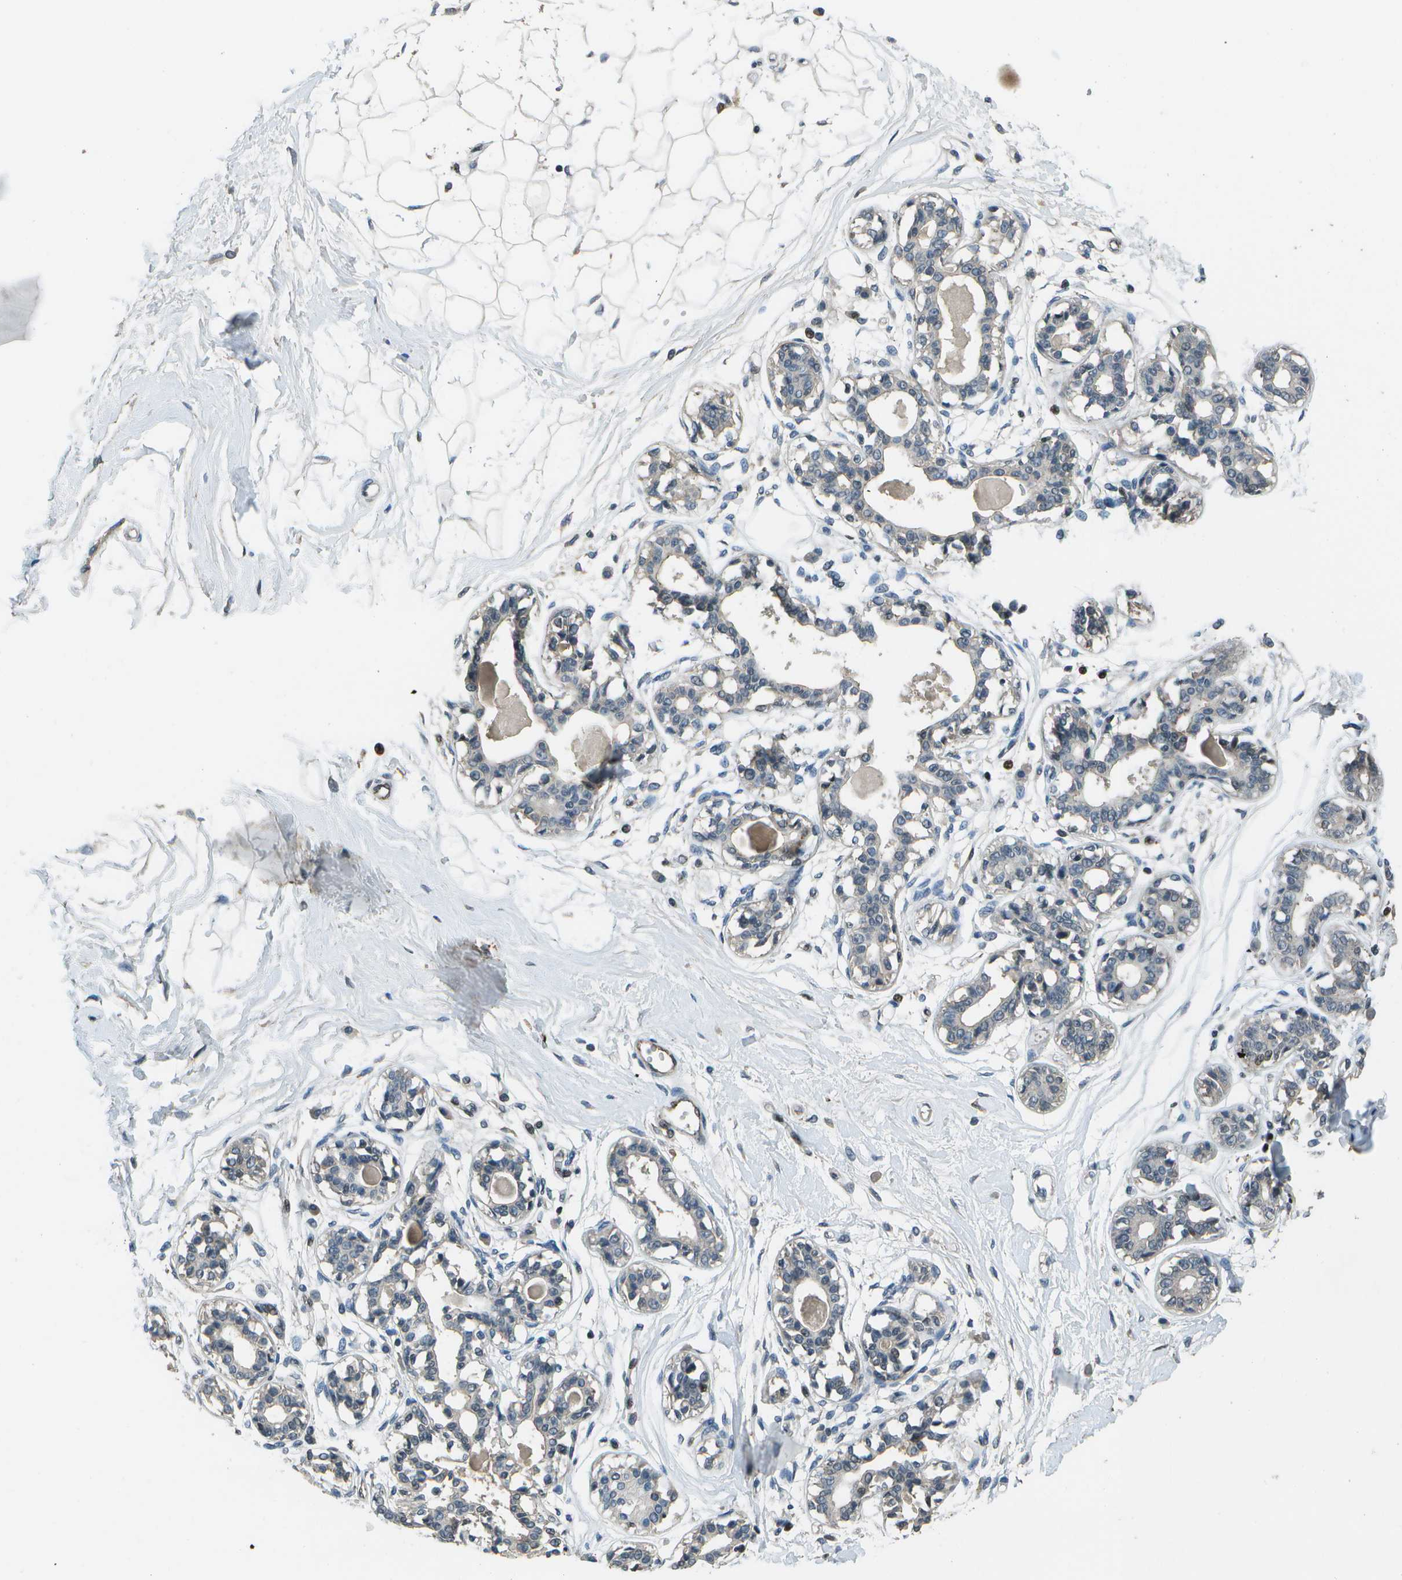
{"staining": {"intensity": "negative", "quantity": "none", "location": "none"}, "tissue": "breast", "cell_type": "Adipocytes", "image_type": "normal", "snomed": [{"axis": "morphology", "description": "Normal tissue, NOS"}, {"axis": "topography", "description": "Breast"}], "caption": "Immunohistochemistry micrograph of normal breast: breast stained with DAB reveals no significant protein expression in adipocytes. Brightfield microscopy of IHC stained with DAB (3,3'-diaminobenzidine) (brown) and hematoxylin (blue), captured at high magnification.", "gene": "PDLIM1", "patient": {"sex": "female", "age": 45}}